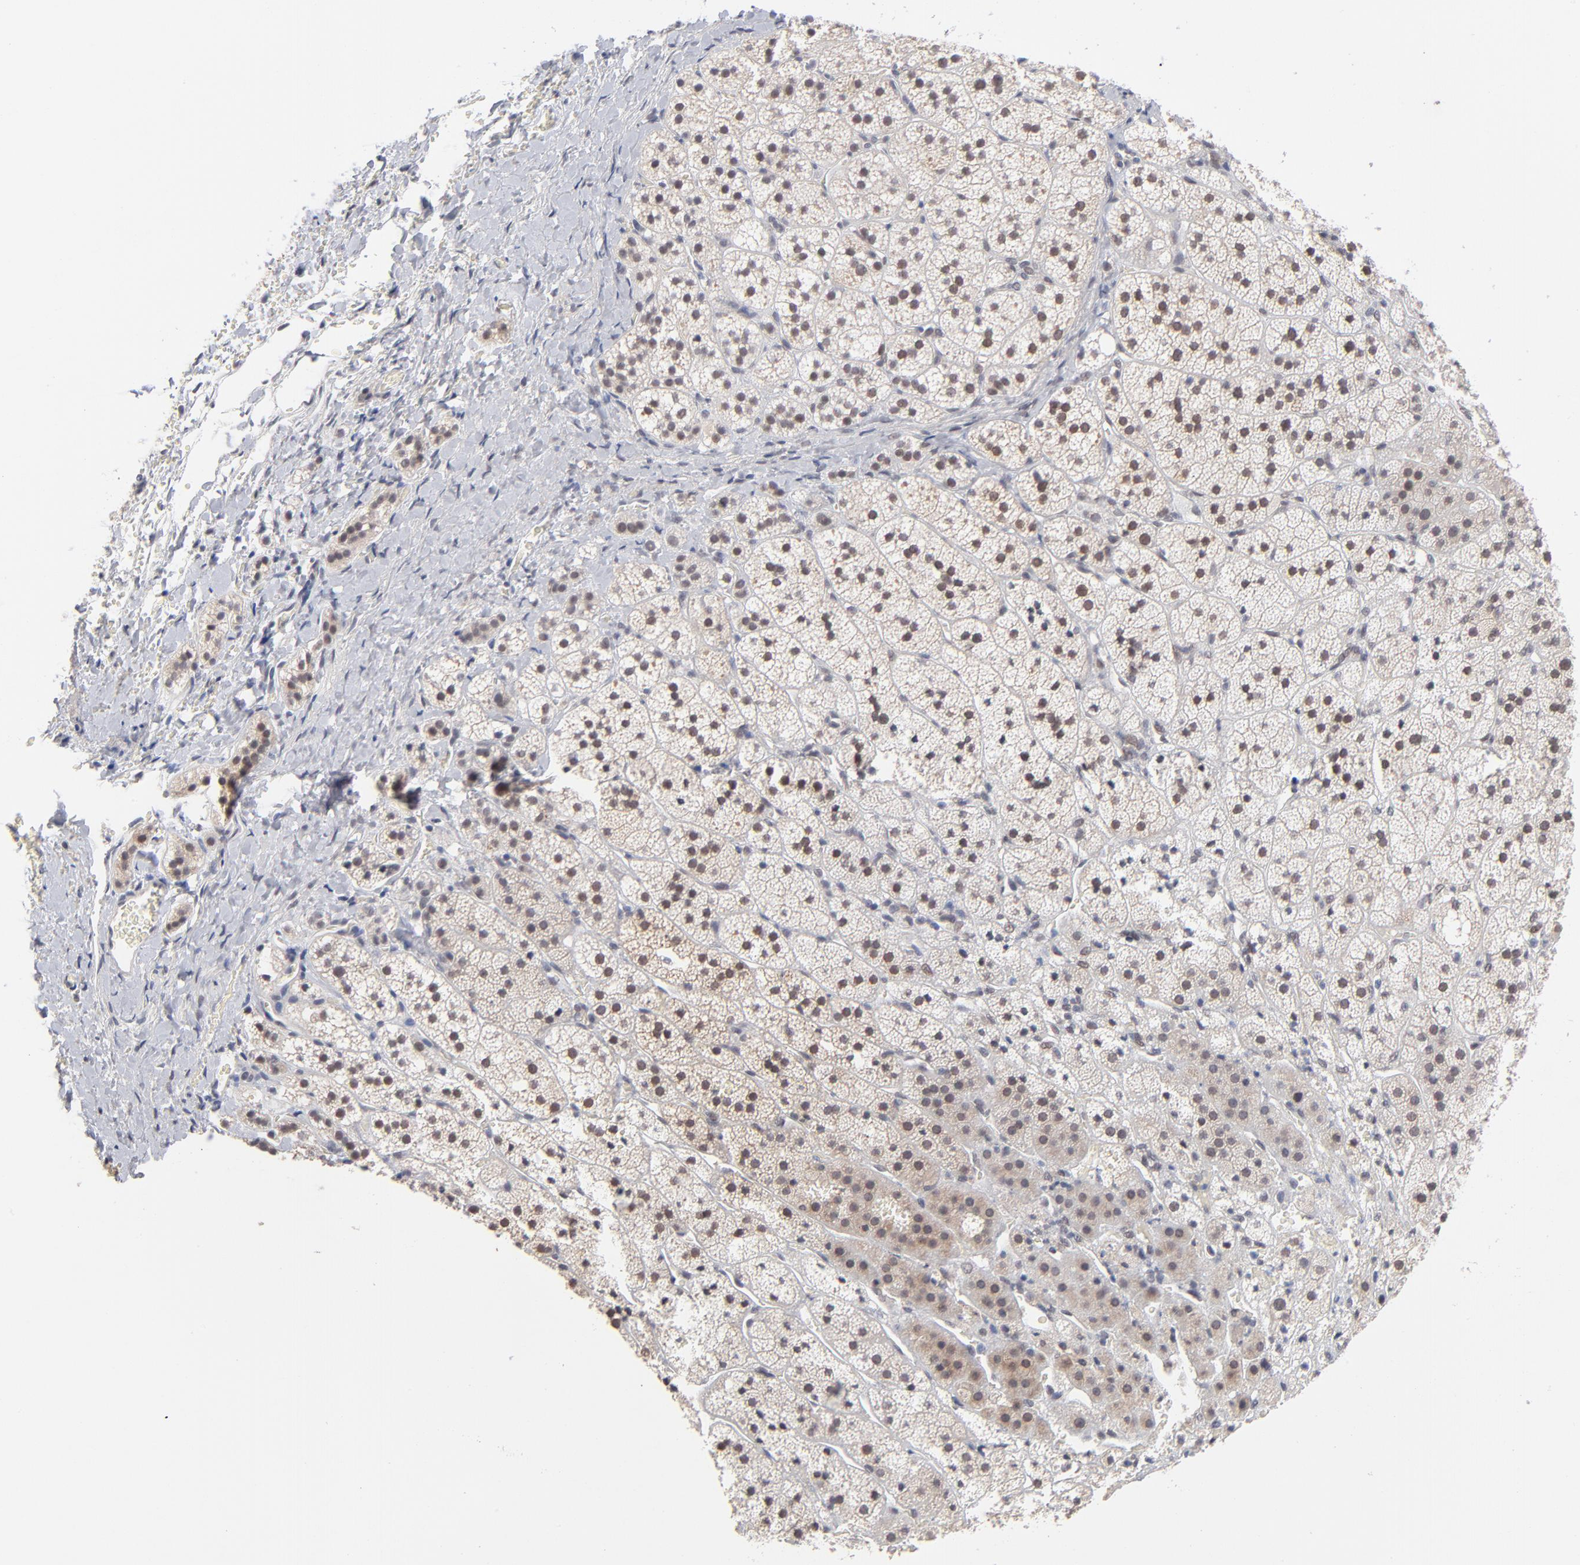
{"staining": {"intensity": "weak", "quantity": "25%-75%", "location": "nuclear"}, "tissue": "adrenal gland", "cell_type": "Glandular cells", "image_type": "normal", "snomed": [{"axis": "morphology", "description": "Normal tissue, NOS"}, {"axis": "topography", "description": "Adrenal gland"}], "caption": "Protein expression by IHC reveals weak nuclear positivity in about 25%-75% of glandular cells in benign adrenal gland. (DAB IHC, brown staining for protein, blue staining for nuclei).", "gene": "MBIP", "patient": {"sex": "female", "age": 44}}